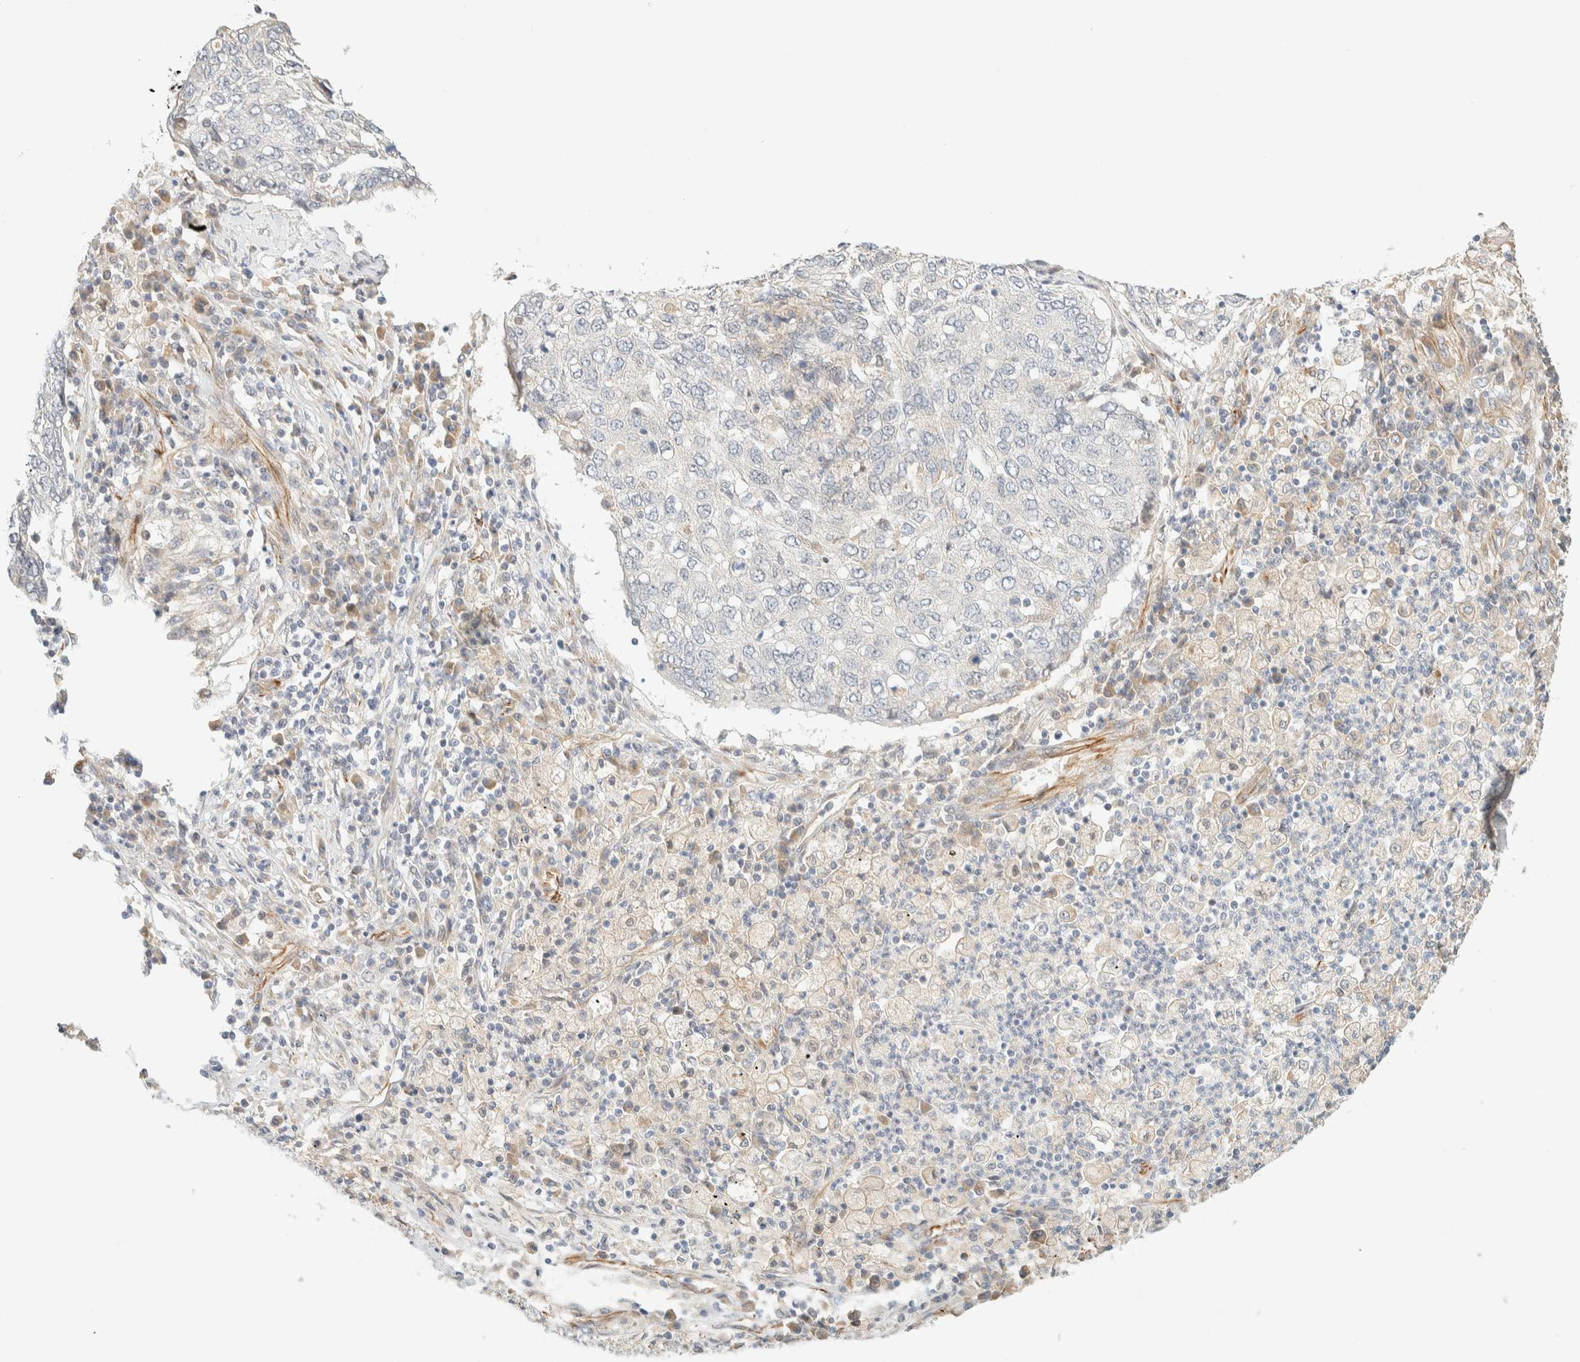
{"staining": {"intensity": "negative", "quantity": "none", "location": "none"}, "tissue": "lung cancer", "cell_type": "Tumor cells", "image_type": "cancer", "snomed": [{"axis": "morphology", "description": "Squamous cell carcinoma, NOS"}, {"axis": "topography", "description": "Lung"}], "caption": "This is a micrograph of immunohistochemistry (IHC) staining of squamous cell carcinoma (lung), which shows no staining in tumor cells.", "gene": "FAT1", "patient": {"sex": "female", "age": 63}}